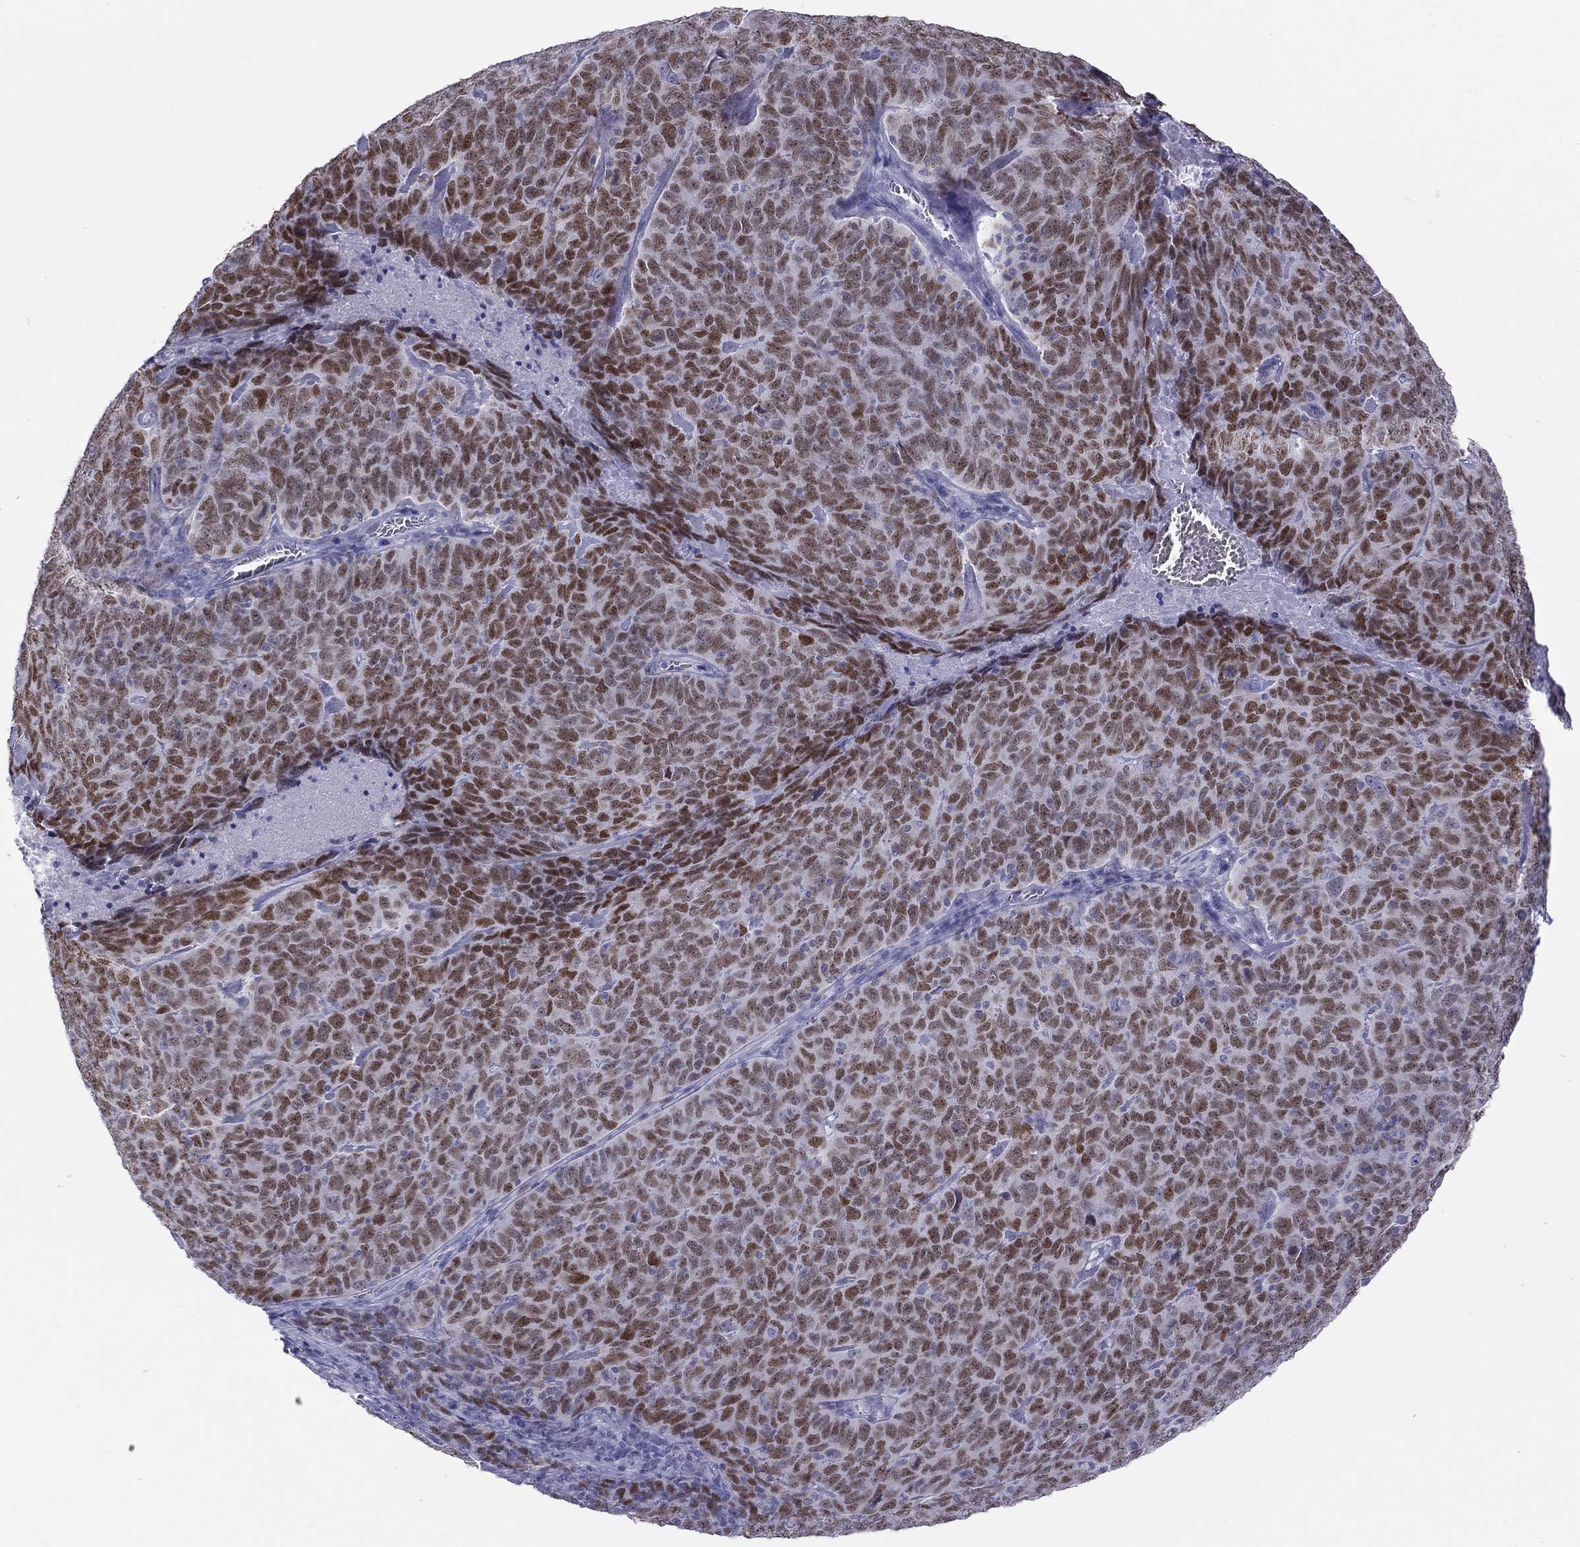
{"staining": {"intensity": "strong", "quantity": "25%-75%", "location": "nuclear"}, "tissue": "skin cancer", "cell_type": "Tumor cells", "image_type": "cancer", "snomed": [{"axis": "morphology", "description": "Squamous cell carcinoma, NOS"}, {"axis": "topography", "description": "Skin"}, {"axis": "topography", "description": "Anal"}], "caption": "Protein expression analysis of human skin squamous cell carcinoma reveals strong nuclear expression in approximately 25%-75% of tumor cells.", "gene": "STAG3", "patient": {"sex": "female", "age": 51}}